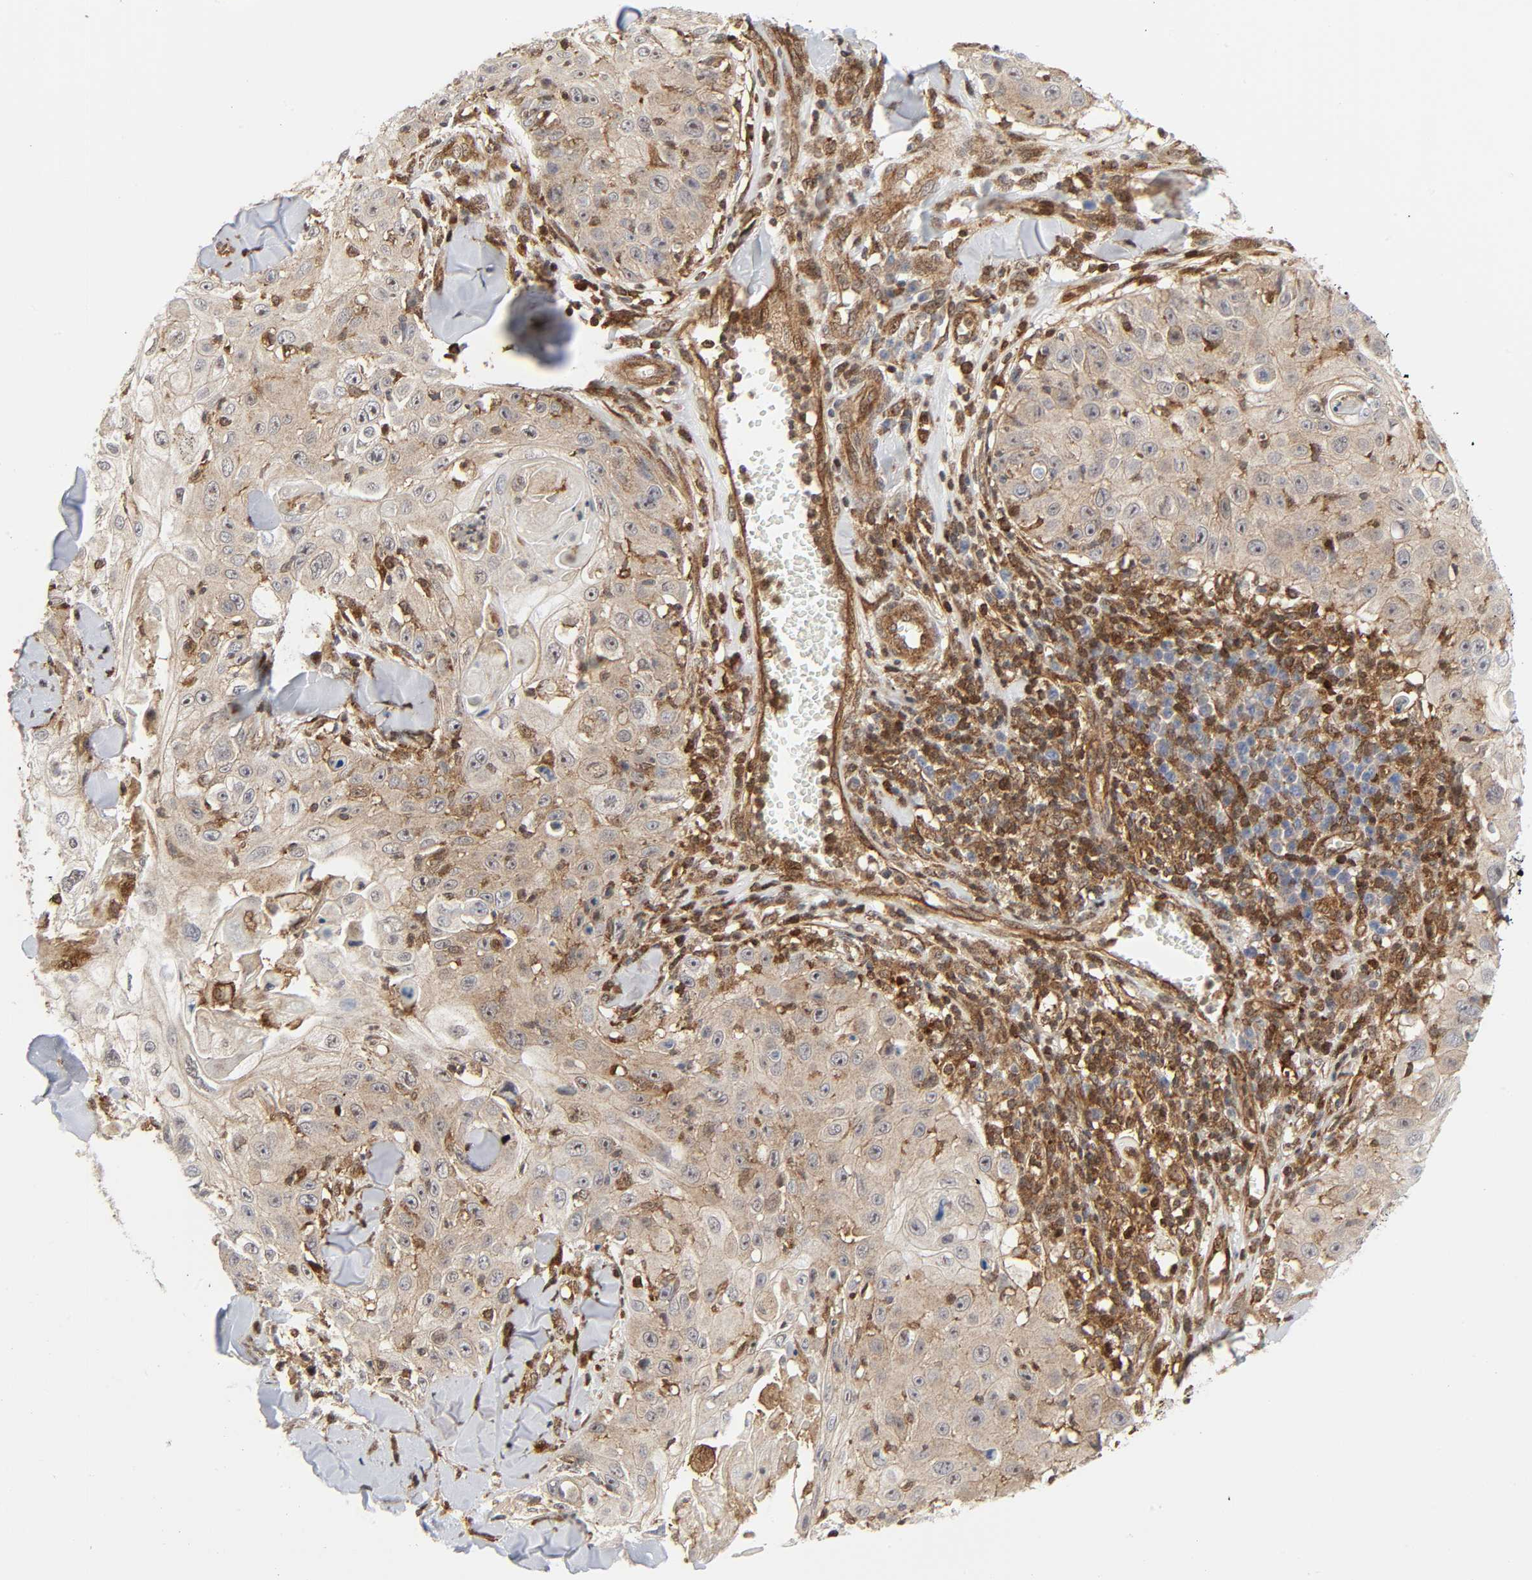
{"staining": {"intensity": "weak", "quantity": "<25%", "location": "cytoplasmic/membranous"}, "tissue": "skin cancer", "cell_type": "Tumor cells", "image_type": "cancer", "snomed": [{"axis": "morphology", "description": "Squamous cell carcinoma, NOS"}, {"axis": "topography", "description": "Skin"}], "caption": "Immunohistochemistry (IHC) histopathology image of neoplastic tissue: human skin cancer stained with DAB (3,3'-diaminobenzidine) reveals no significant protein positivity in tumor cells. (DAB IHC with hematoxylin counter stain).", "gene": "MAPK1", "patient": {"sex": "male", "age": 86}}